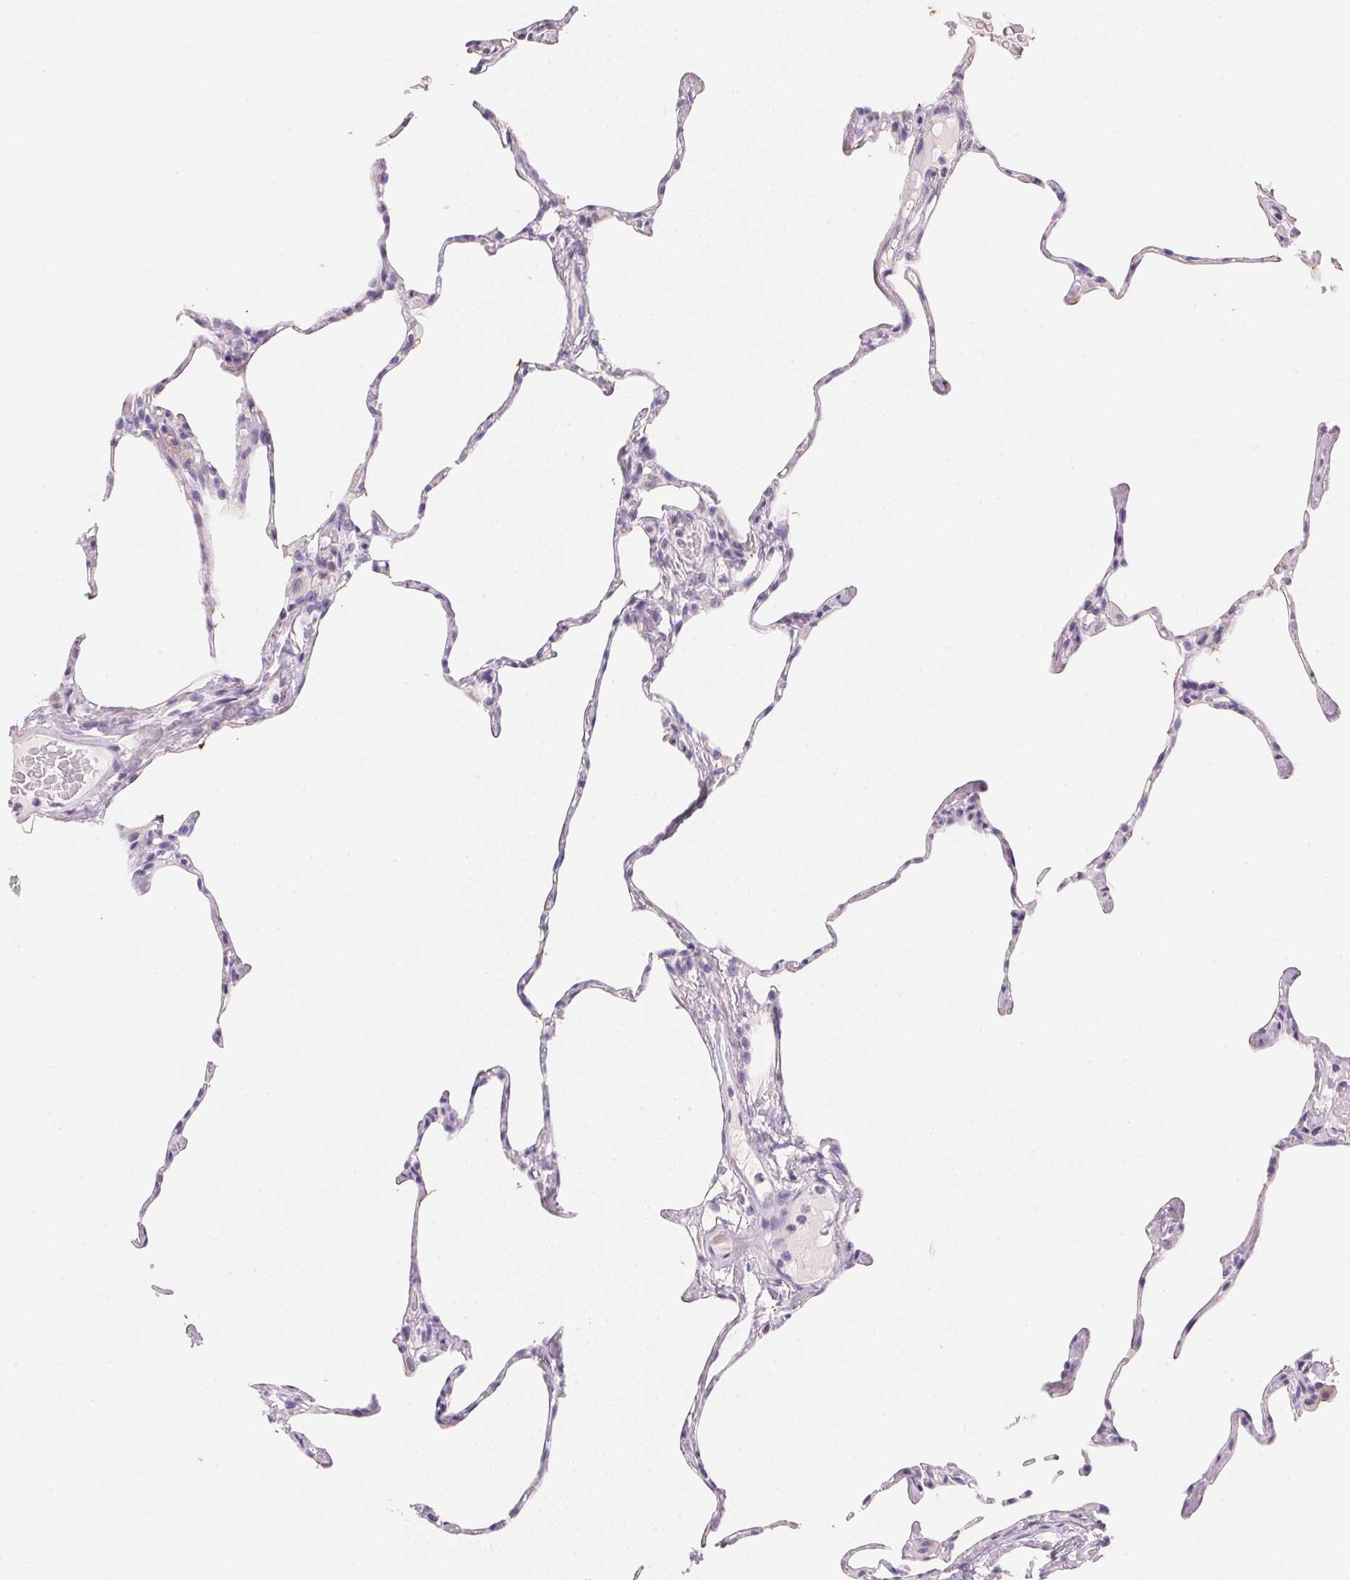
{"staining": {"intensity": "negative", "quantity": "none", "location": "none"}, "tissue": "lung", "cell_type": "Alveolar cells", "image_type": "normal", "snomed": [{"axis": "morphology", "description": "Normal tissue, NOS"}, {"axis": "topography", "description": "Lung"}], "caption": "Micrograph shows no protein staining in alveolar cells of benign lung. (Immunohistochemistry (ihc), brightfield microscopy, high magnification).", "gene": "ACP3", "patient": {"sex": "male", "age": 65}}